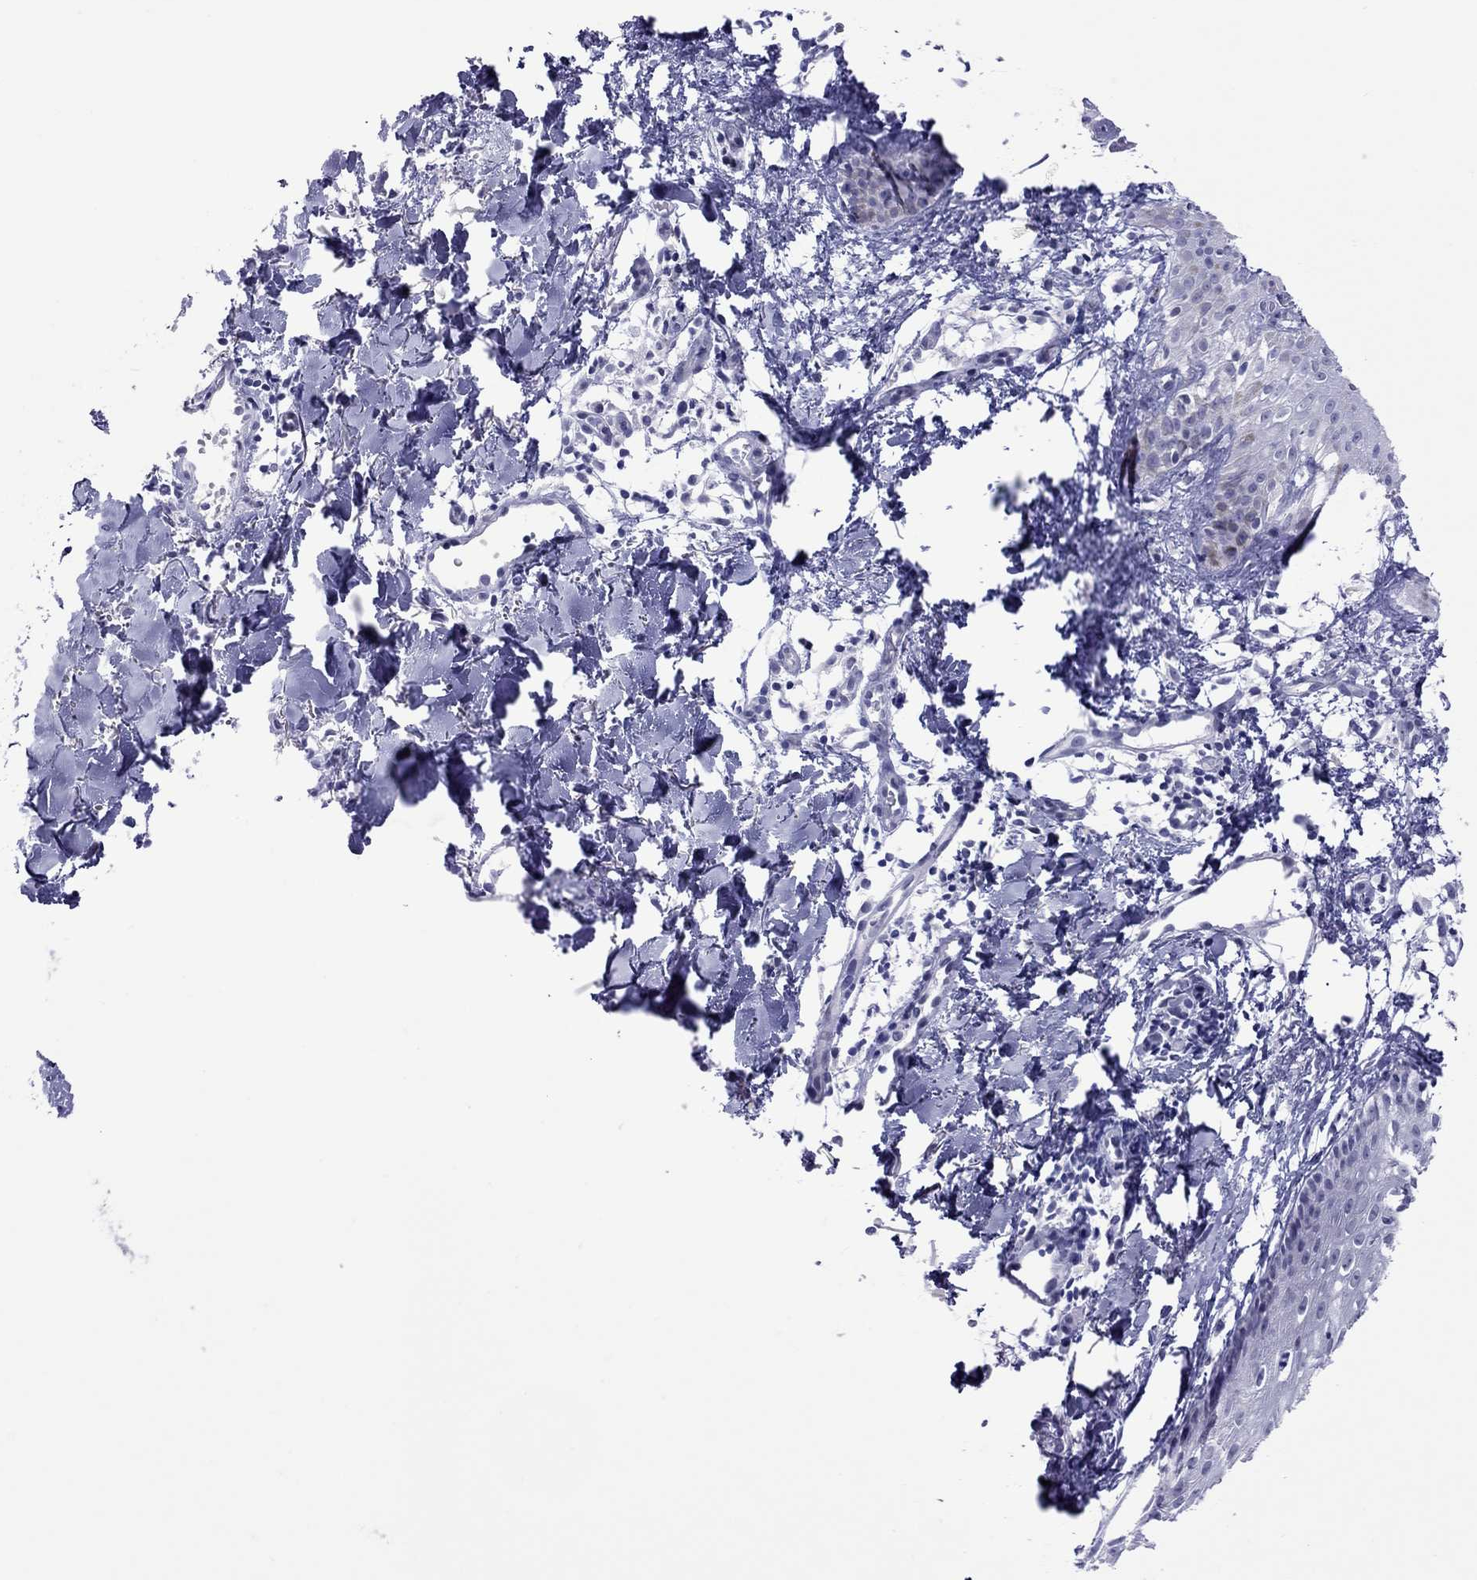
{"staining": {"intensity": "negative", "quantity": "none", "location": "none"}, "tissue": "melanoma", "cell_type": "Tumor cells", "image_type": "cancer", "snomed": [{"axis": "morphology", "description": "Malignant melanoma, NOS"}, {"axis": "topography", "description": "Skin"}], "caption": "The micrograph exhibits no significant positivity in tumor cells of melanoma. Brightfield microscopy of immunohistochemistry stained with DAB (brown) and hematoxylin (blue), captured at high magnification.", "gene": "CHRNB3", "patient": {"sex": "male", "age": 51}}